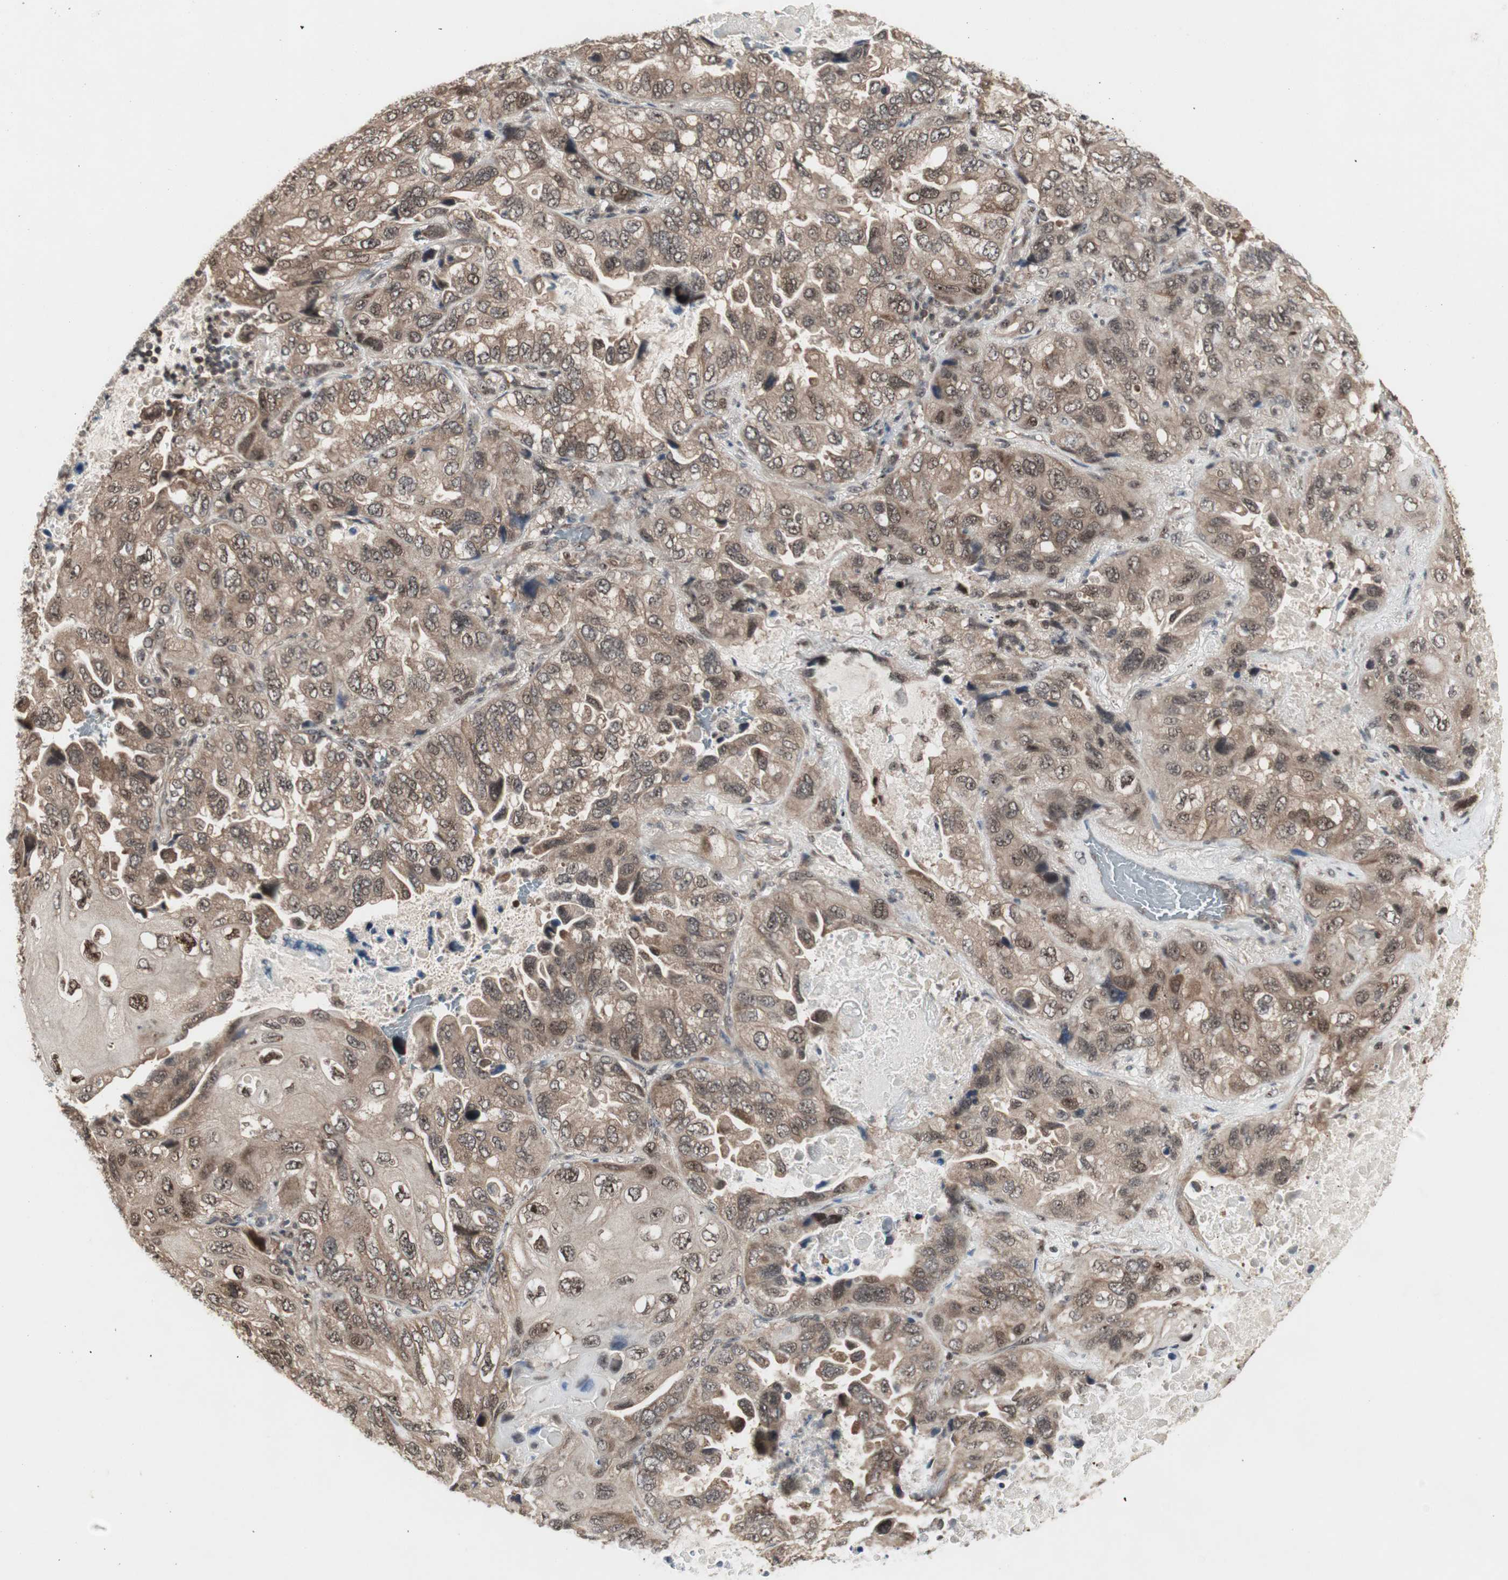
{"staining": {"intensity": "weak", "quantity": ">75%", "location": "cytoplasmic/membranous,nuclear"}, "tissue": "lung cancer", "cell_type": "Tumor cells", "image_type": "cancer", "snomed": [{"axis": "morphology", "description": "Squamous cell carcinoma, NOS"}, {"axis": "topography", "description": "Lung"}], "caption": "This is an image of immunohistochemistry (IHC) staining of squamous cell carcinoma (lung), which shows weak positivity in the cytoplasmic/membranous and nuclear of tumor cells.", "gene": "CSNK2B", "patient": {"sex": "female", "age": 73}}